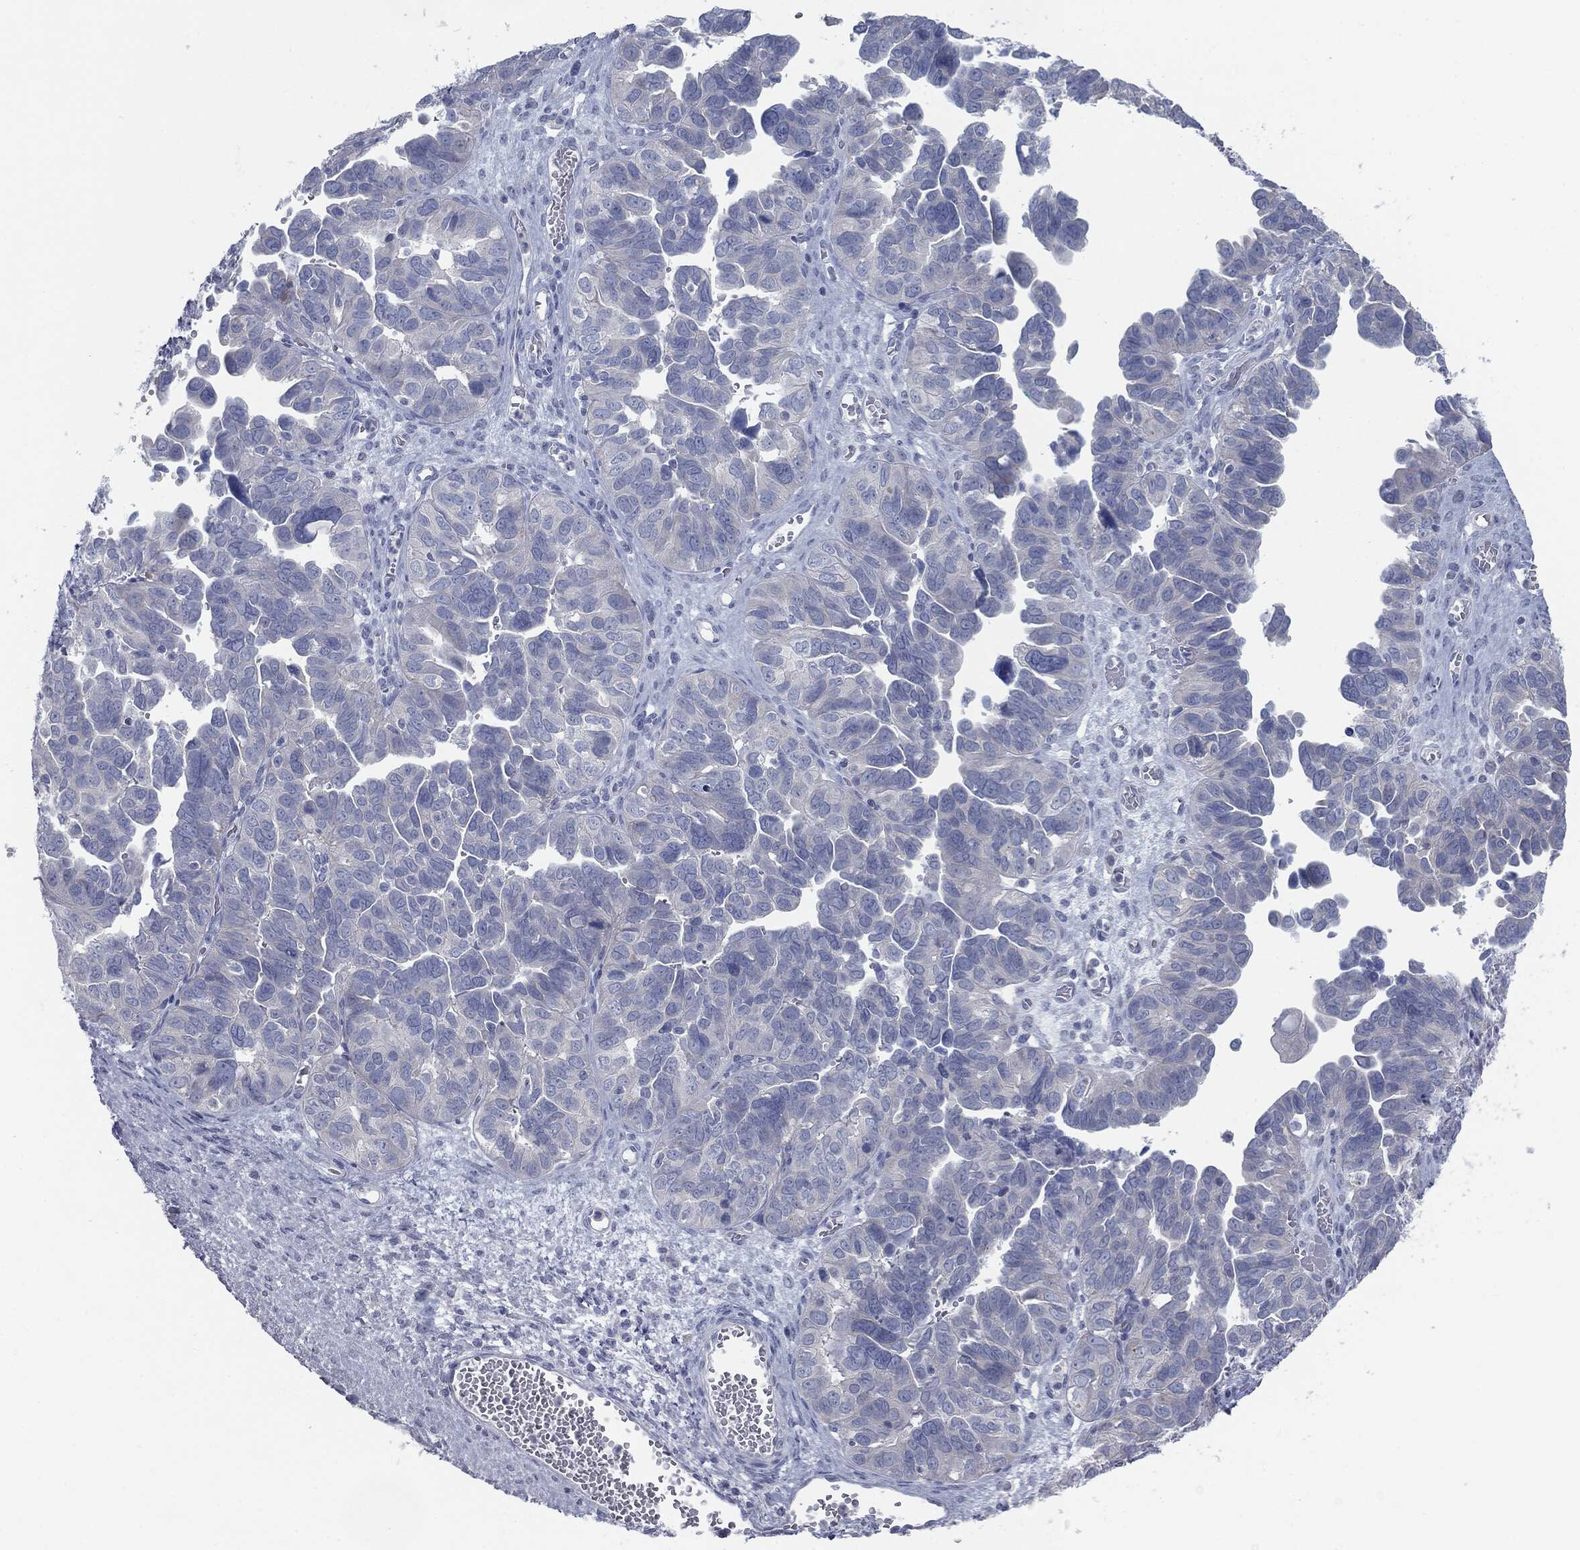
{"staining": {"intensity": "negative", "quantity": "none", "location": "none"}, "tissue": "ovarian cancer", "cell_type": "Tumor cells", "image_type": "cancer", "snomed": [{"axis": "morphology", "description": "Cystadenocarcinoma, serous, NOS"}, {"axis": "topography", "description": "Ovary"}], "caption": "Tumor cells are negative for protein expression in human serous cystadenocarcinoma (ovarian).", "gene": "CAV3", "patient": {"sex": "female", "age": 64}}